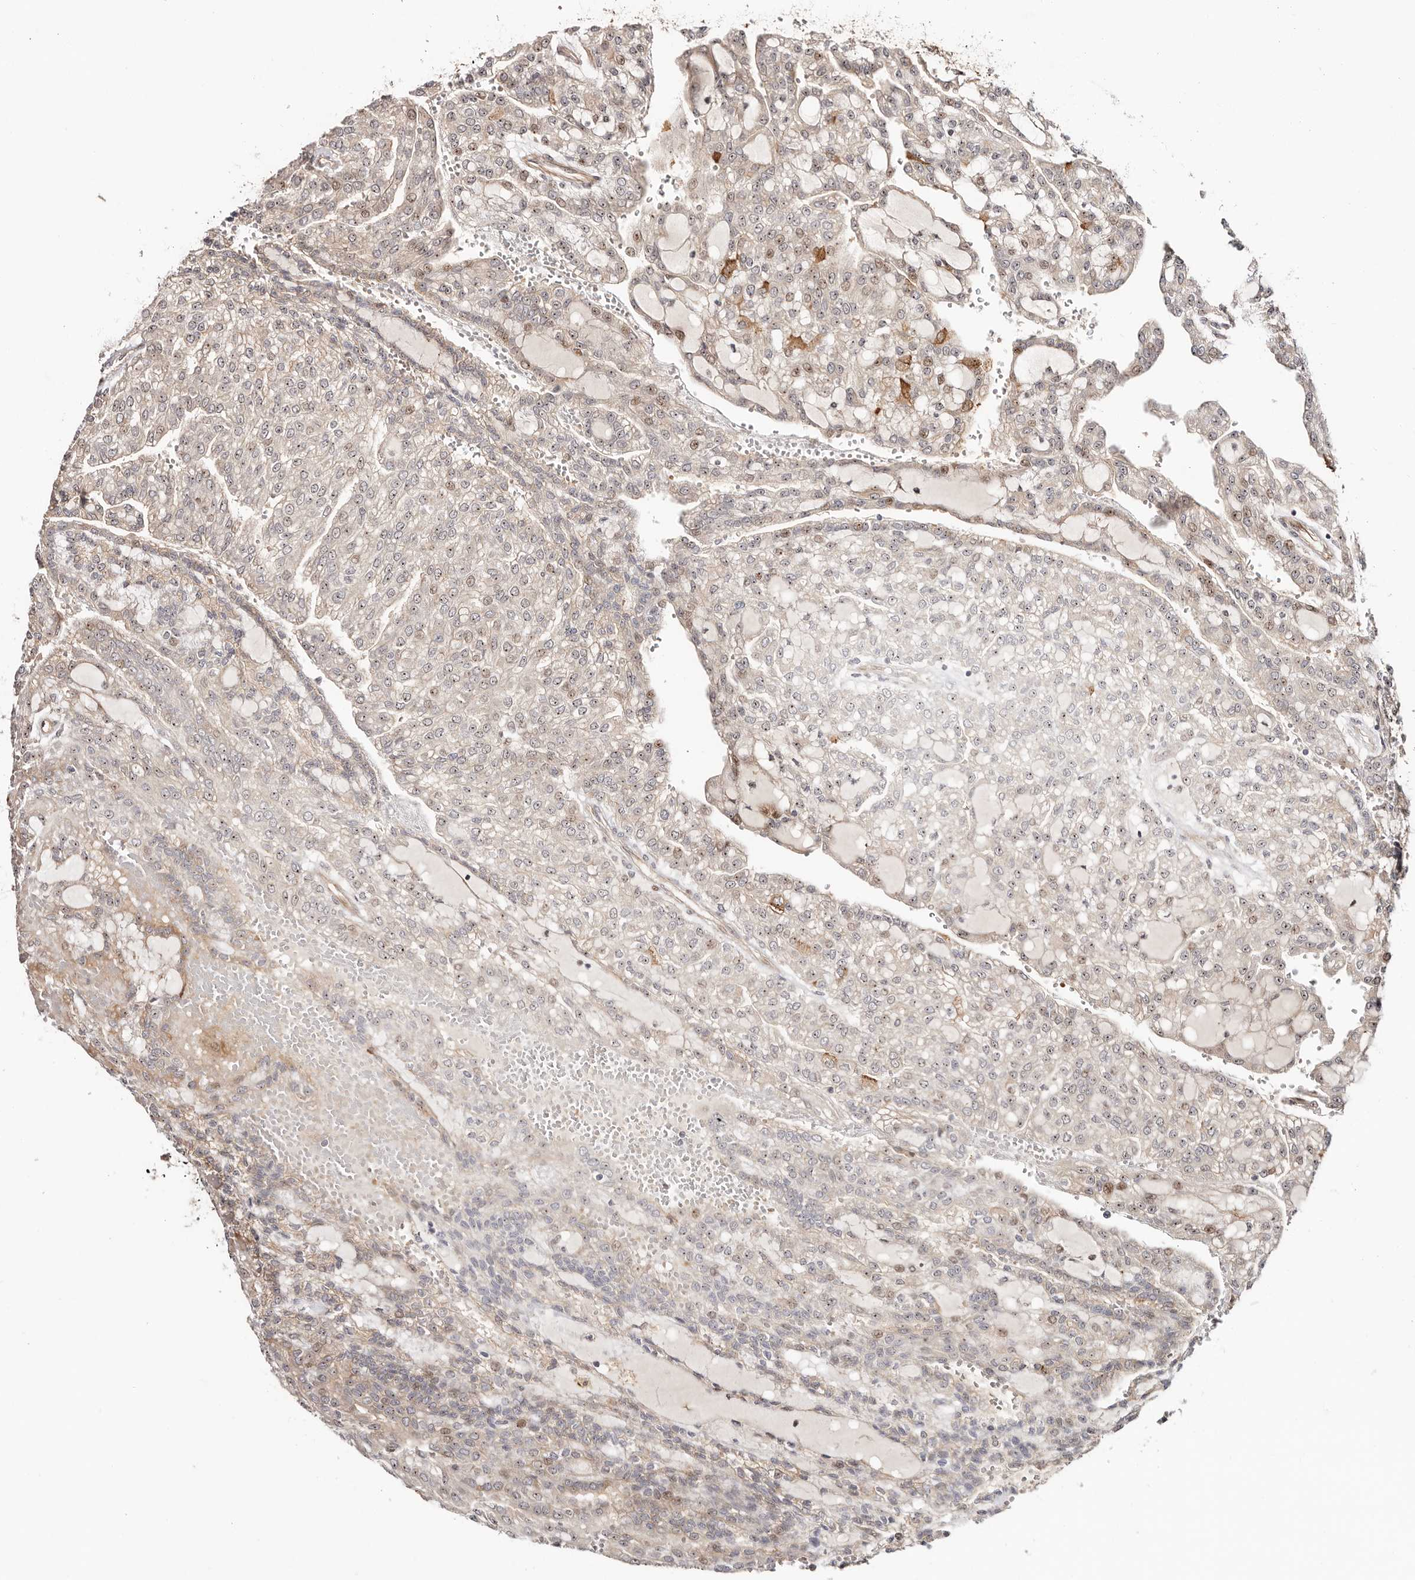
{"staining": {"intensity": "moderate", "quantity": "25%-75%", "location": "cytoplasmic/membranous,nuclear"}, "tissue": "renal cancer", "cell_type": "Tumor cells", "image_type": "cancer", "snomed": [{"axis": "morphology", "description": "Adenocarcinoma, NOS"}, {"axis": "topography", "description": "Kidney"}], "caption": "Protein analysis of renal adenocarcinoma tissue displays moderate cytoplasmic/membranous and nuclear expression in about 25%-75% of tumor cells.", "gene": "ODF2L", "patient": {"sex": "male", "age": 63}}